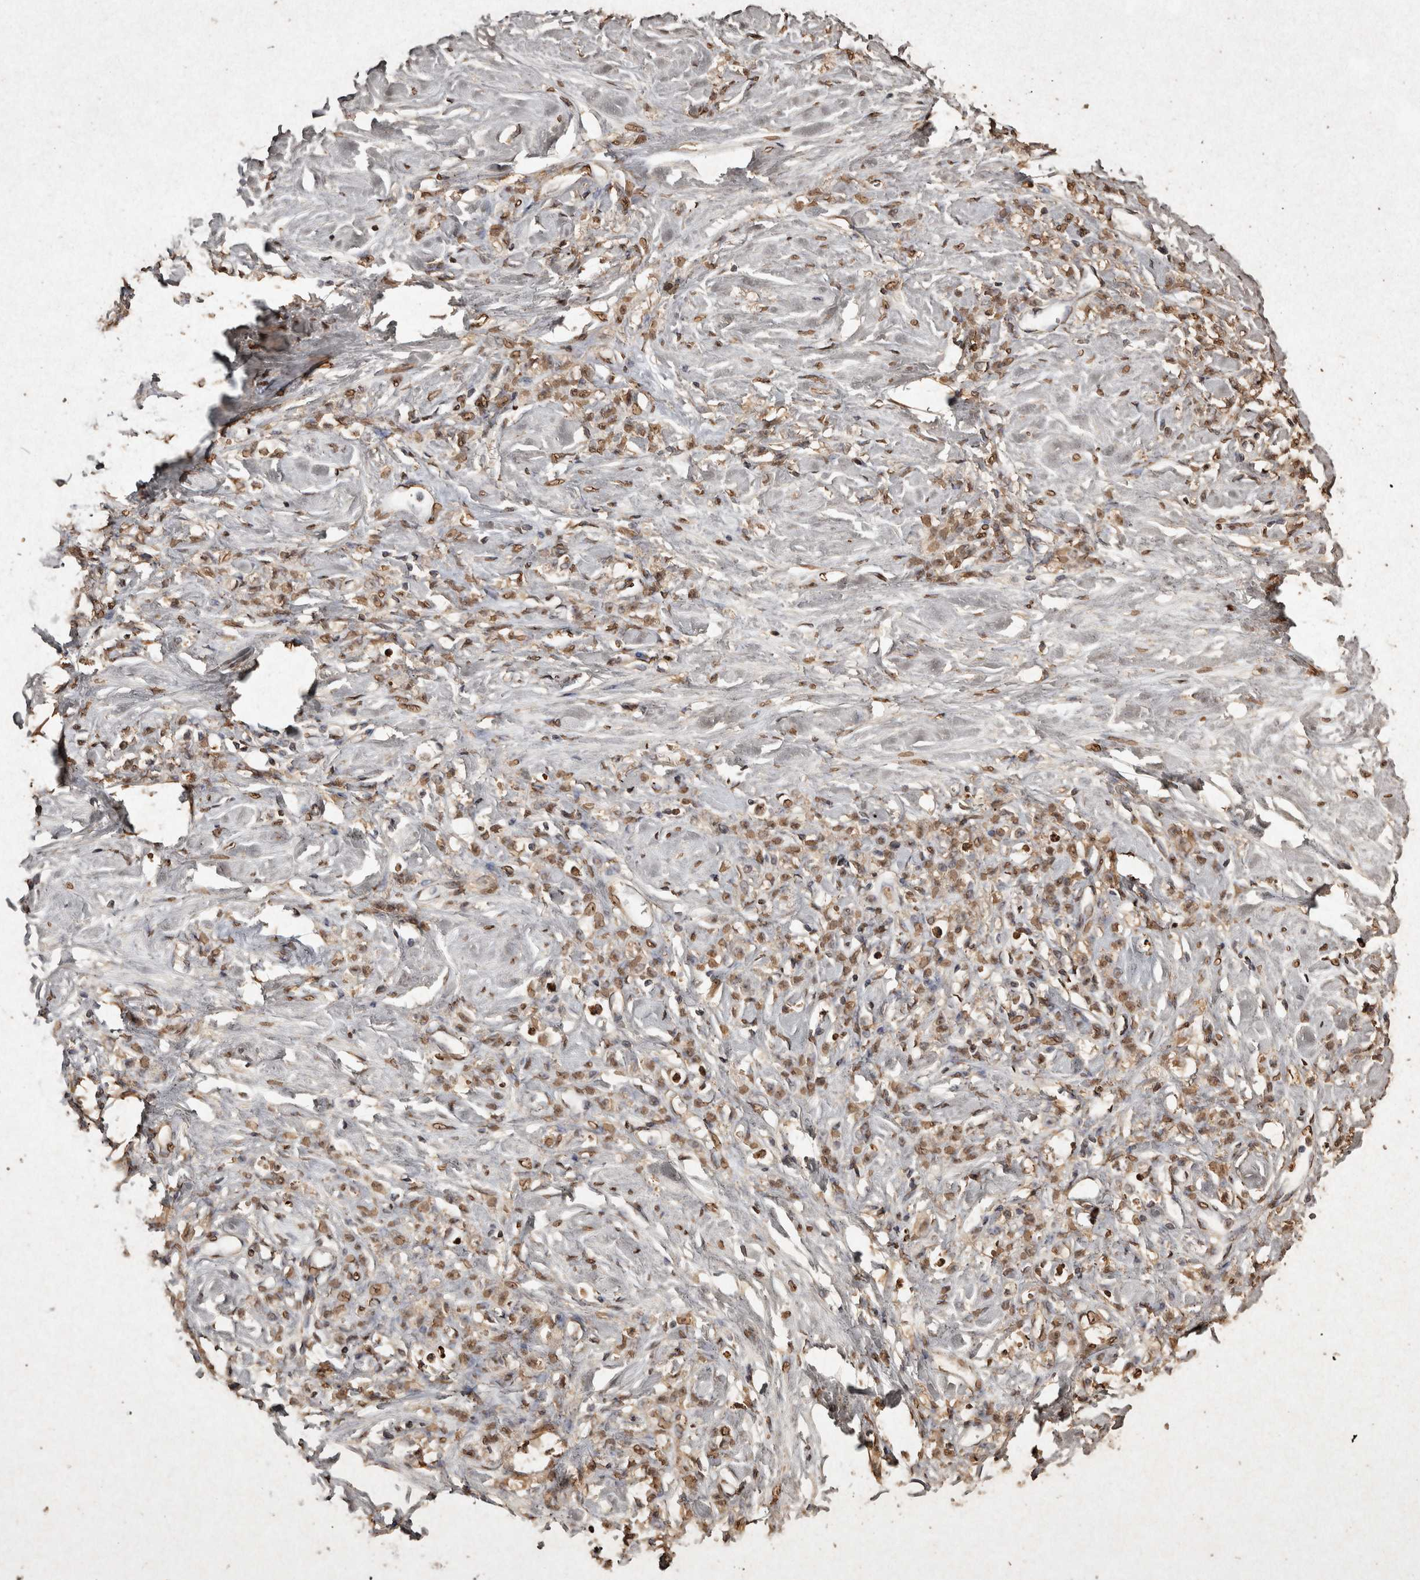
{"staining": {"intensity": "moderate", "quantity": ">75%", "location": "nuclear"}, "tissue": "stomach cancer", "cell_type": "Tumor cells", "image_type": "cancer", "snomed": [{"axis": "morphology", "description": "Adenocarcinoma, NOS"}, {"axis": "topography", "description": "Stomach"}], "caption": "This histopathology image shows immunohistochemistry staining of stomach cancer, with medium moderate nuclear positivity in approximately >75% of tumor cells.", "gene": "FSTL3", "patient": {"sex": "male", "age": 82}}